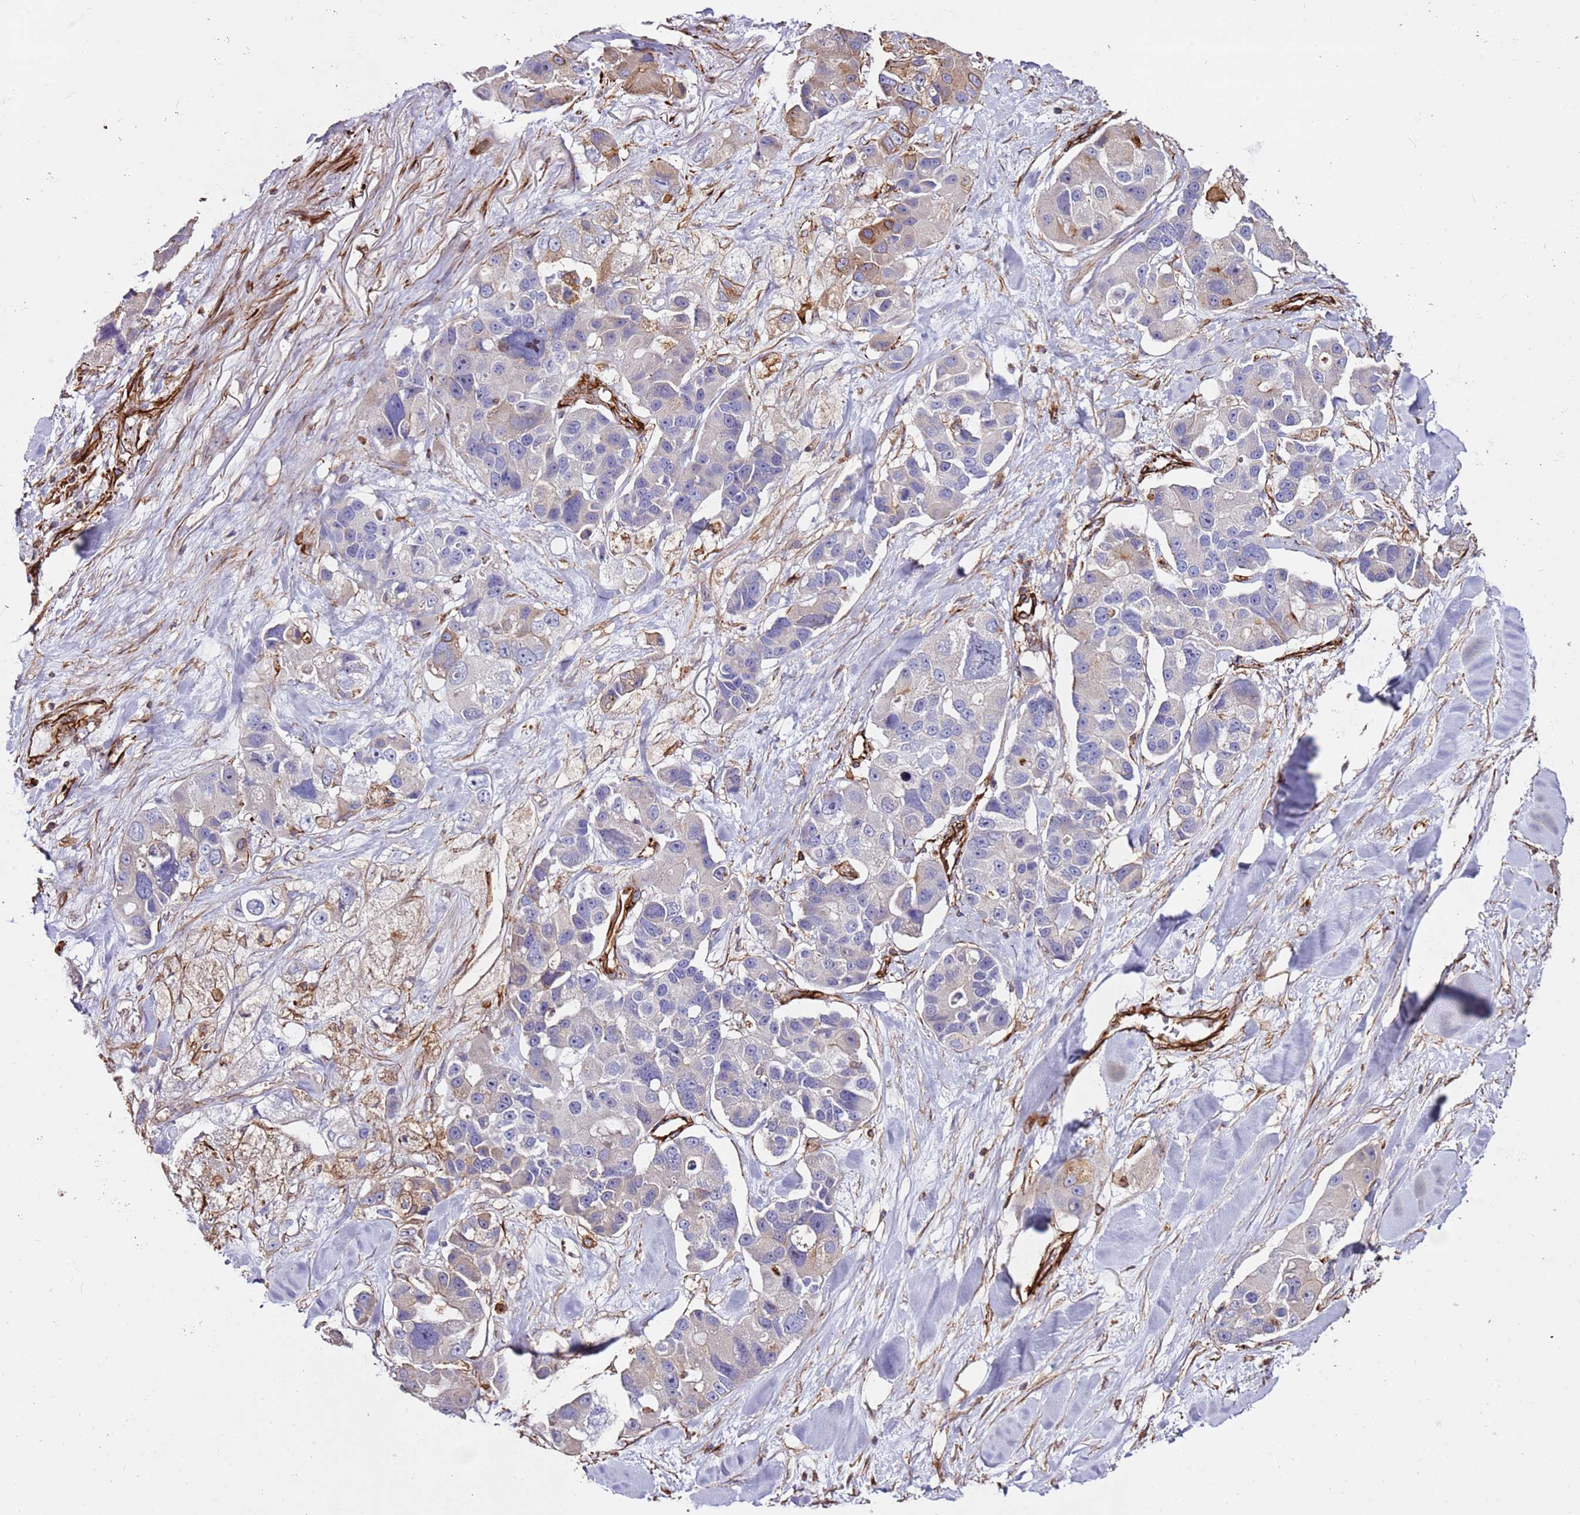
{"staining": {"intensity": "negative", "quantity": "none", "location": "none"}, "tissue": "lung cancer", "cell_type": "Tumor cells", "image_type": "cancer", "snomed": [{"axis": "morphology", "description": "Adenocarcinoma, NOS"}, {"axis": "topography", "description": "Lung"}], "caption": "This image is of lung cancer stained with IHC to label a protein in brown with the nuclei are counter-stained blue. There is no staining in tumor cells. (Immunohistochemistry (ihc), brightfield microscopy, high magnification).", "gene": "MRGPRE", "patient": {"sex": "female", "age": 54}}